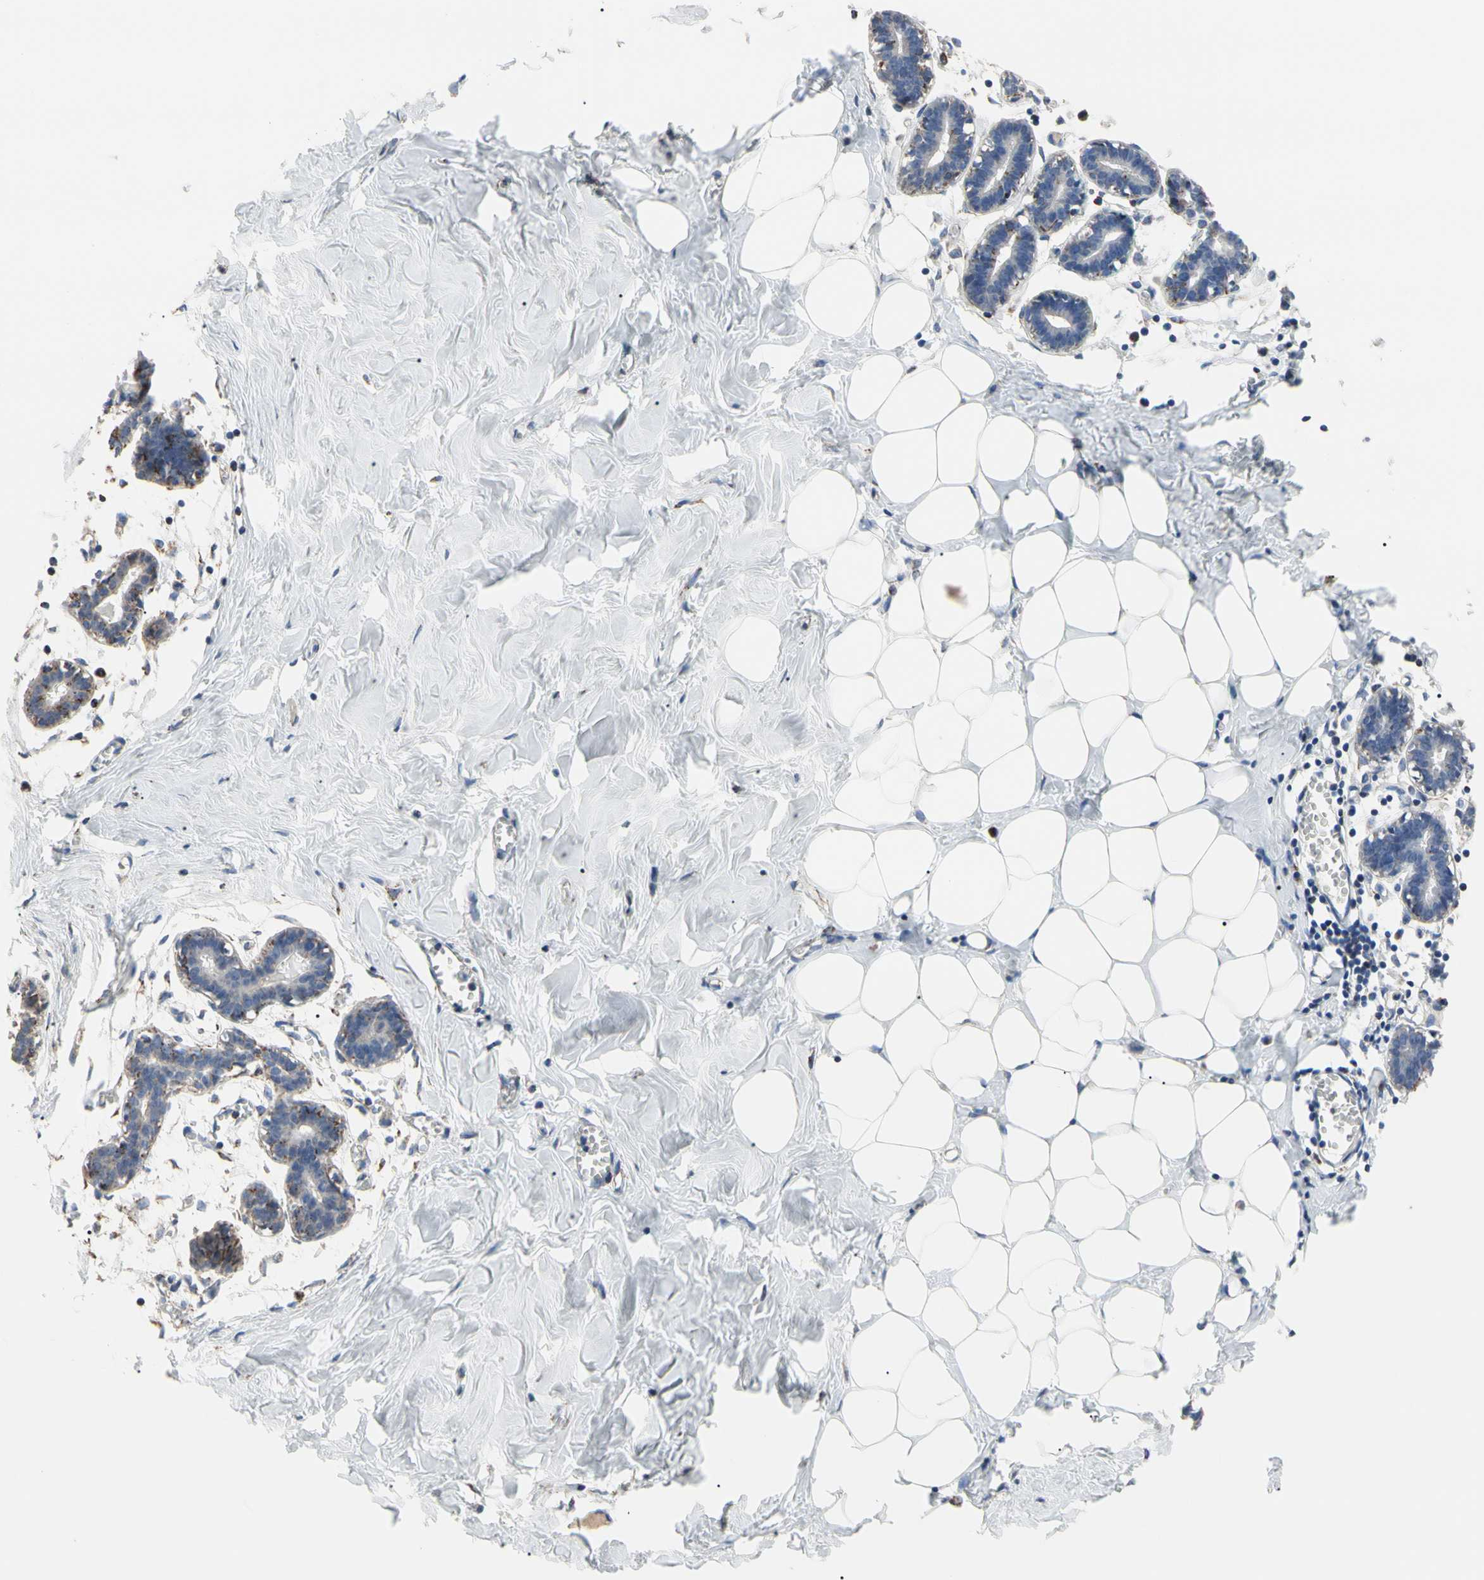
{"staining": {"intensity": "negative", "quantity": "none", "location": "none"}, "tissue": "breast", "cell_type": "Adipocytes", "image_type": "normal", "snomed": [{"axis": "morphology", "description": "Normal tissue, NOS"}, {"axis": "topography", "description": "Breast"}], "caption": "IHC of unremarkable breast demonstrates no staining in adipocytes. The staining is performed using DAB brown chromogen with nuclei counter-stained in using hematoxylin.", "gene": "FAM110B", "patient": {"sex": "female", "age": 27}}